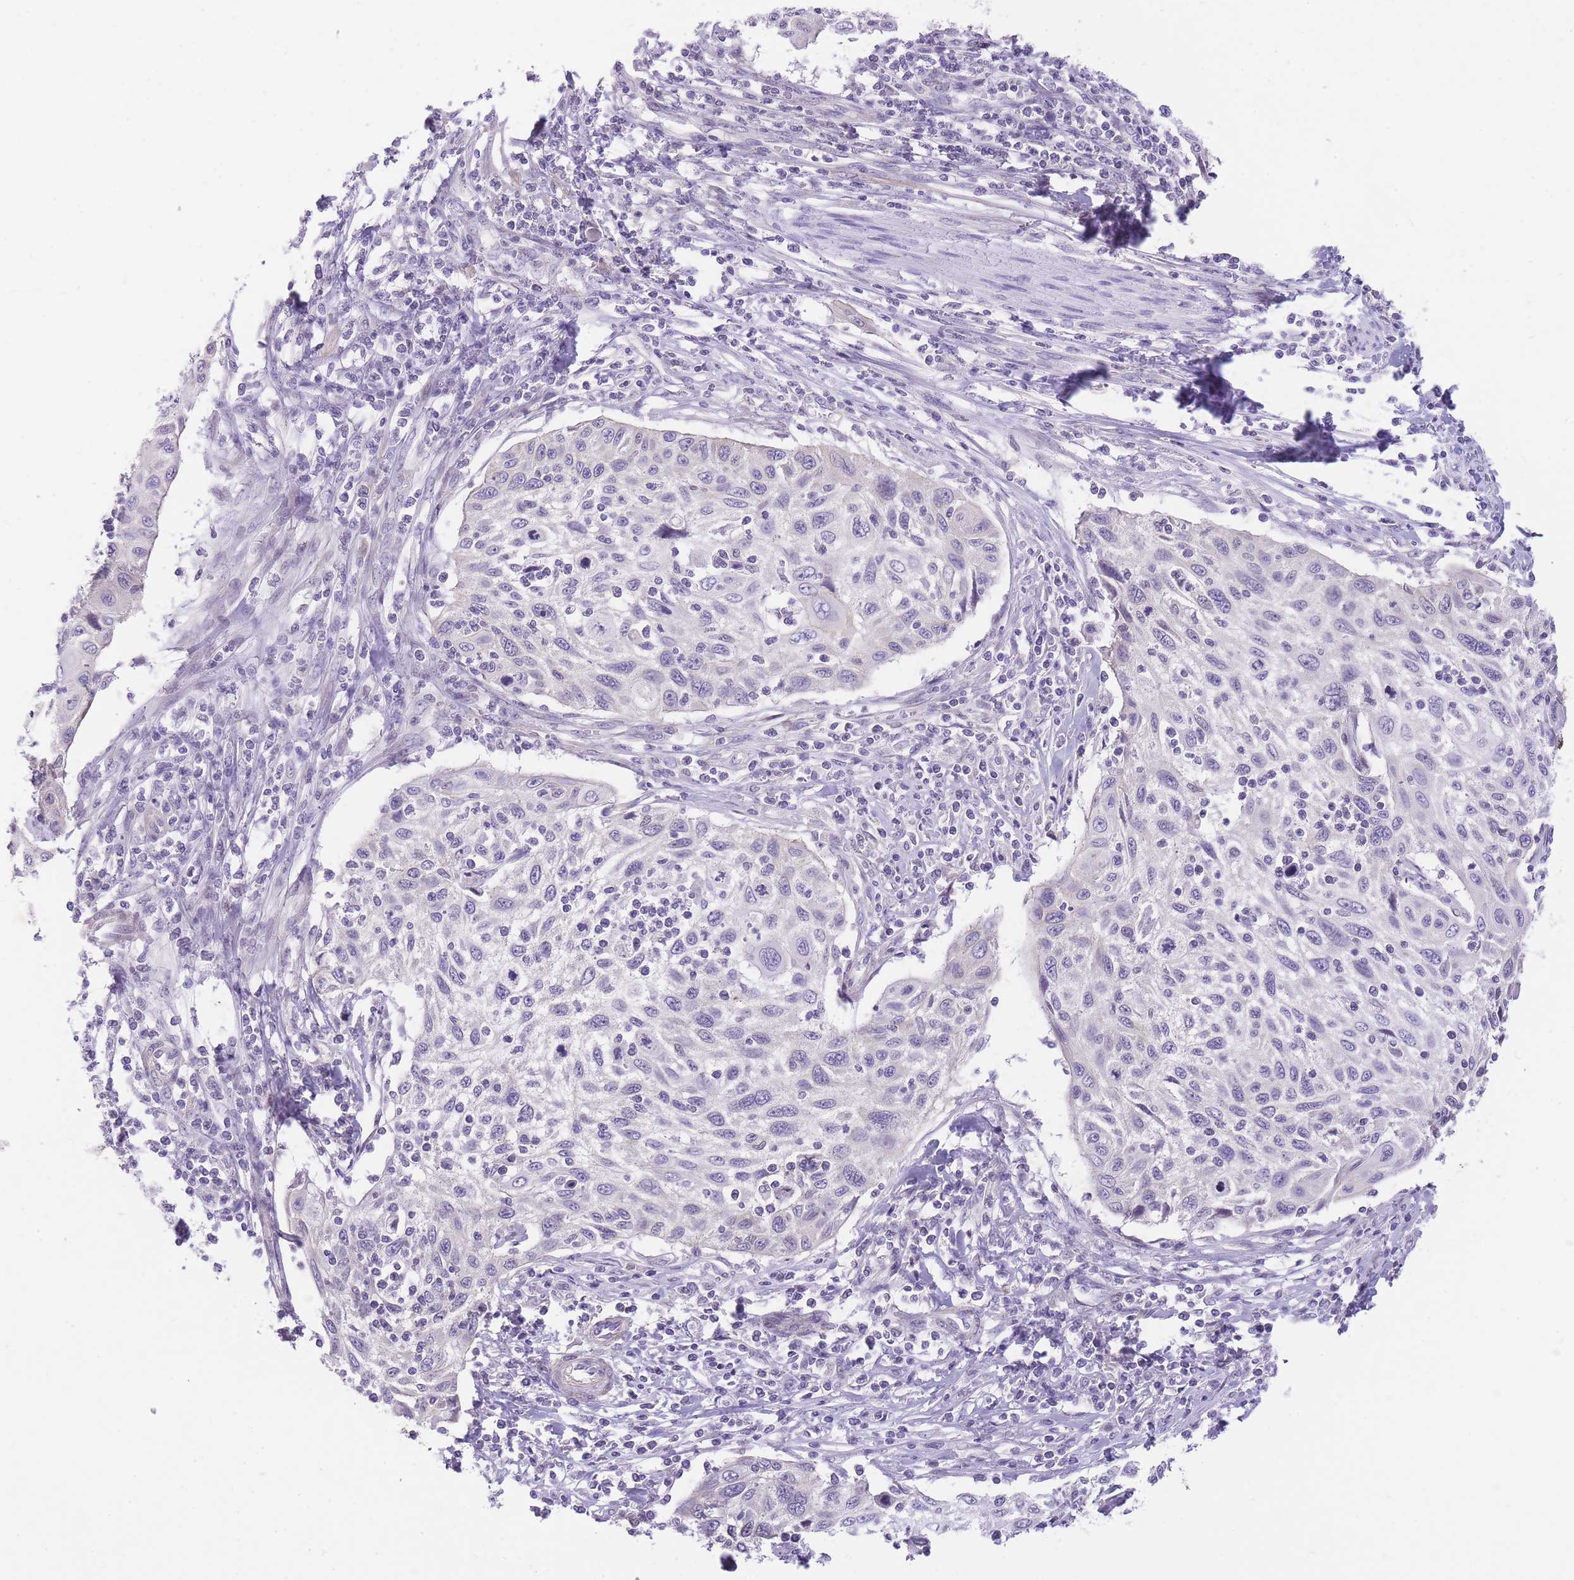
{"staining": {"intensity": "negative", "quantity": "none", "location": "none"}, "tissue": "cervical cancer", "cell_type": "Tumor cells", "image_type": "cancer", "snomed": [{"axis": "morphology", "description": "Squamous cell carcinoma, NOS"}, {"axis": "topography", "description": "Cervix"}], "caption": "IHC of human cervical cancer exhibits no positivity in tumor cells. (DAB immunohistochemistry visualized using brightfield microscopy, high magnification).", "gene": "OR11H12", "patient": {"sex": "female", "age": 70}}